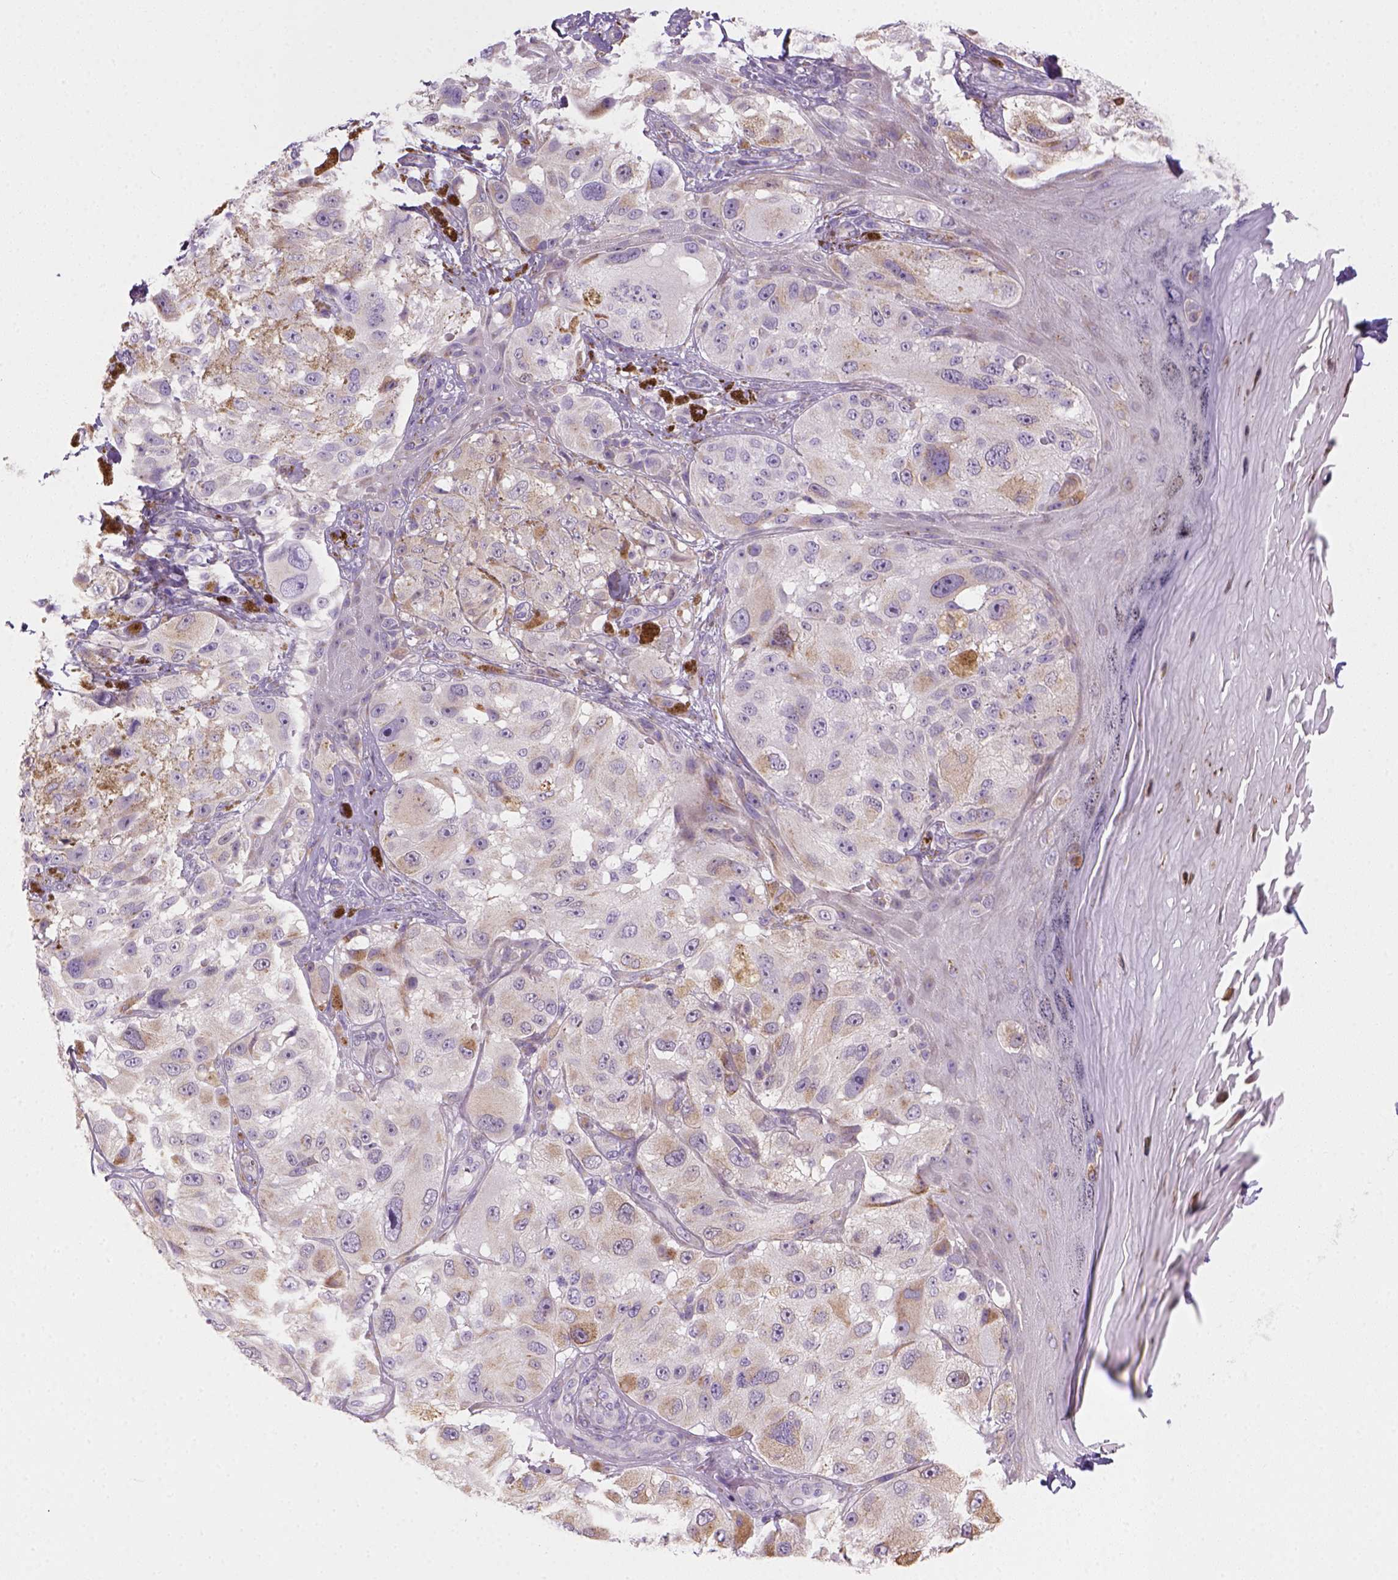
{"staining": {"intensity": "weak", "quantity": "25%-75%", "location": "cytoplasmic/membranous"}, "tissue": "melanoma", "cell_type": "Tumor cells", "image_type": "cancer", "snomed": [{"axis": "morphology", "description": "Malignant melanoma, NOS"}, {"axis": "topography", "description": "Skin"}], "caption": "The photomicrograph reveals staining of malignant melanoma, revealing weak cytoplasmic/membranous protein positivity (brown color) within tumor cells.", "gene": "CES2", "patient": {"sex": "male", "age": 36}}